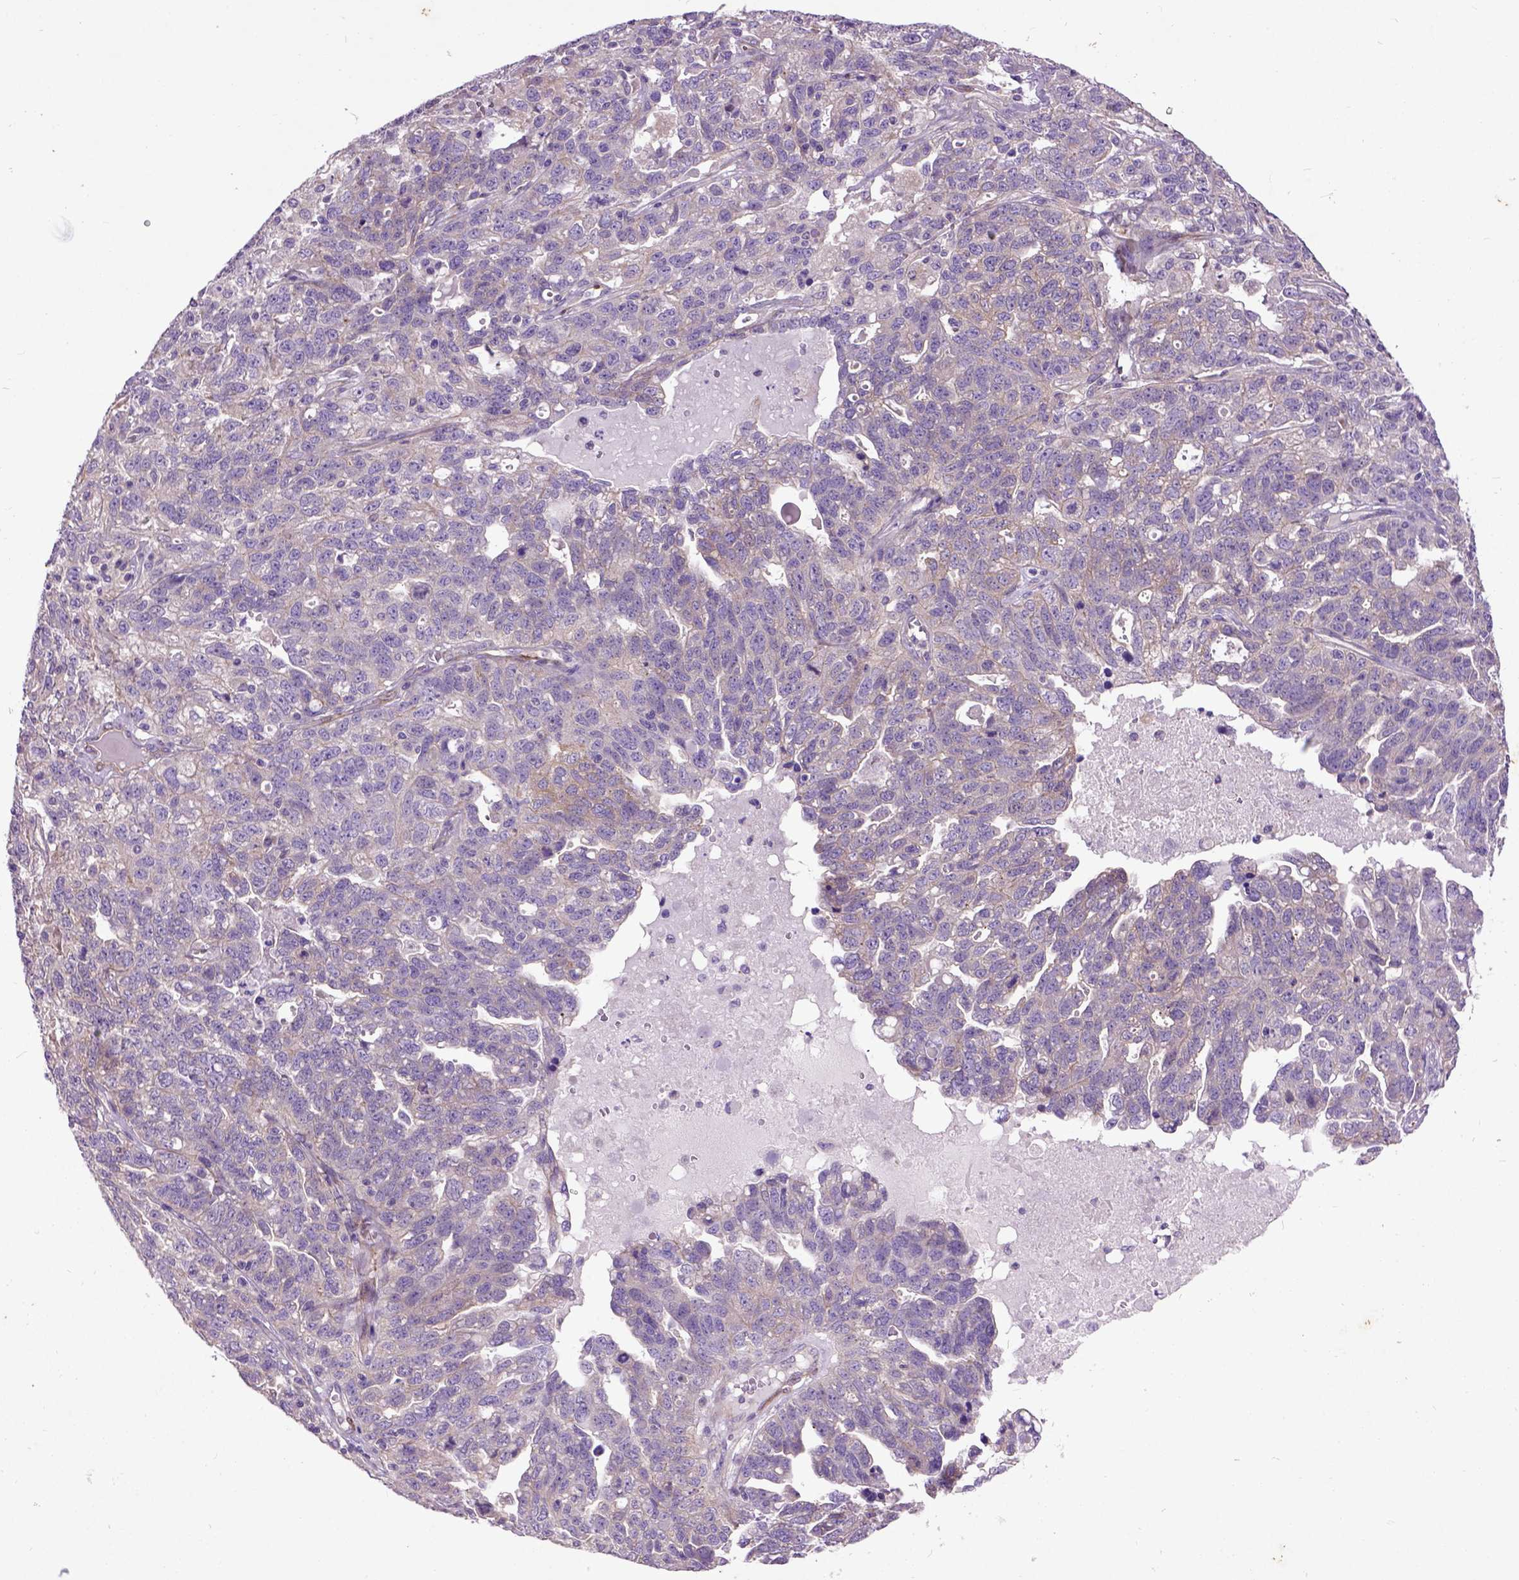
{"staining": {"intensity": "weak", "quantity": "<25%", "location": "cytoplasmic/membranous"}, "tissue": "ovarian cancer", "cell_type": "Tumor cells", "image_type": "cancer", "snomed": [{"axis": "morphology", "description": "Cystadenocarcinoma, serous, NOS"}, {"axis": "topography", "description": "Ovary"}], "caption": "Serous cystadenocarcinoma (ovarian) stained for a protein using IHC demonstrates no positivity tumor cells.", "gene": "MAPT", "patient": {"sex": "female", "age": 71}}